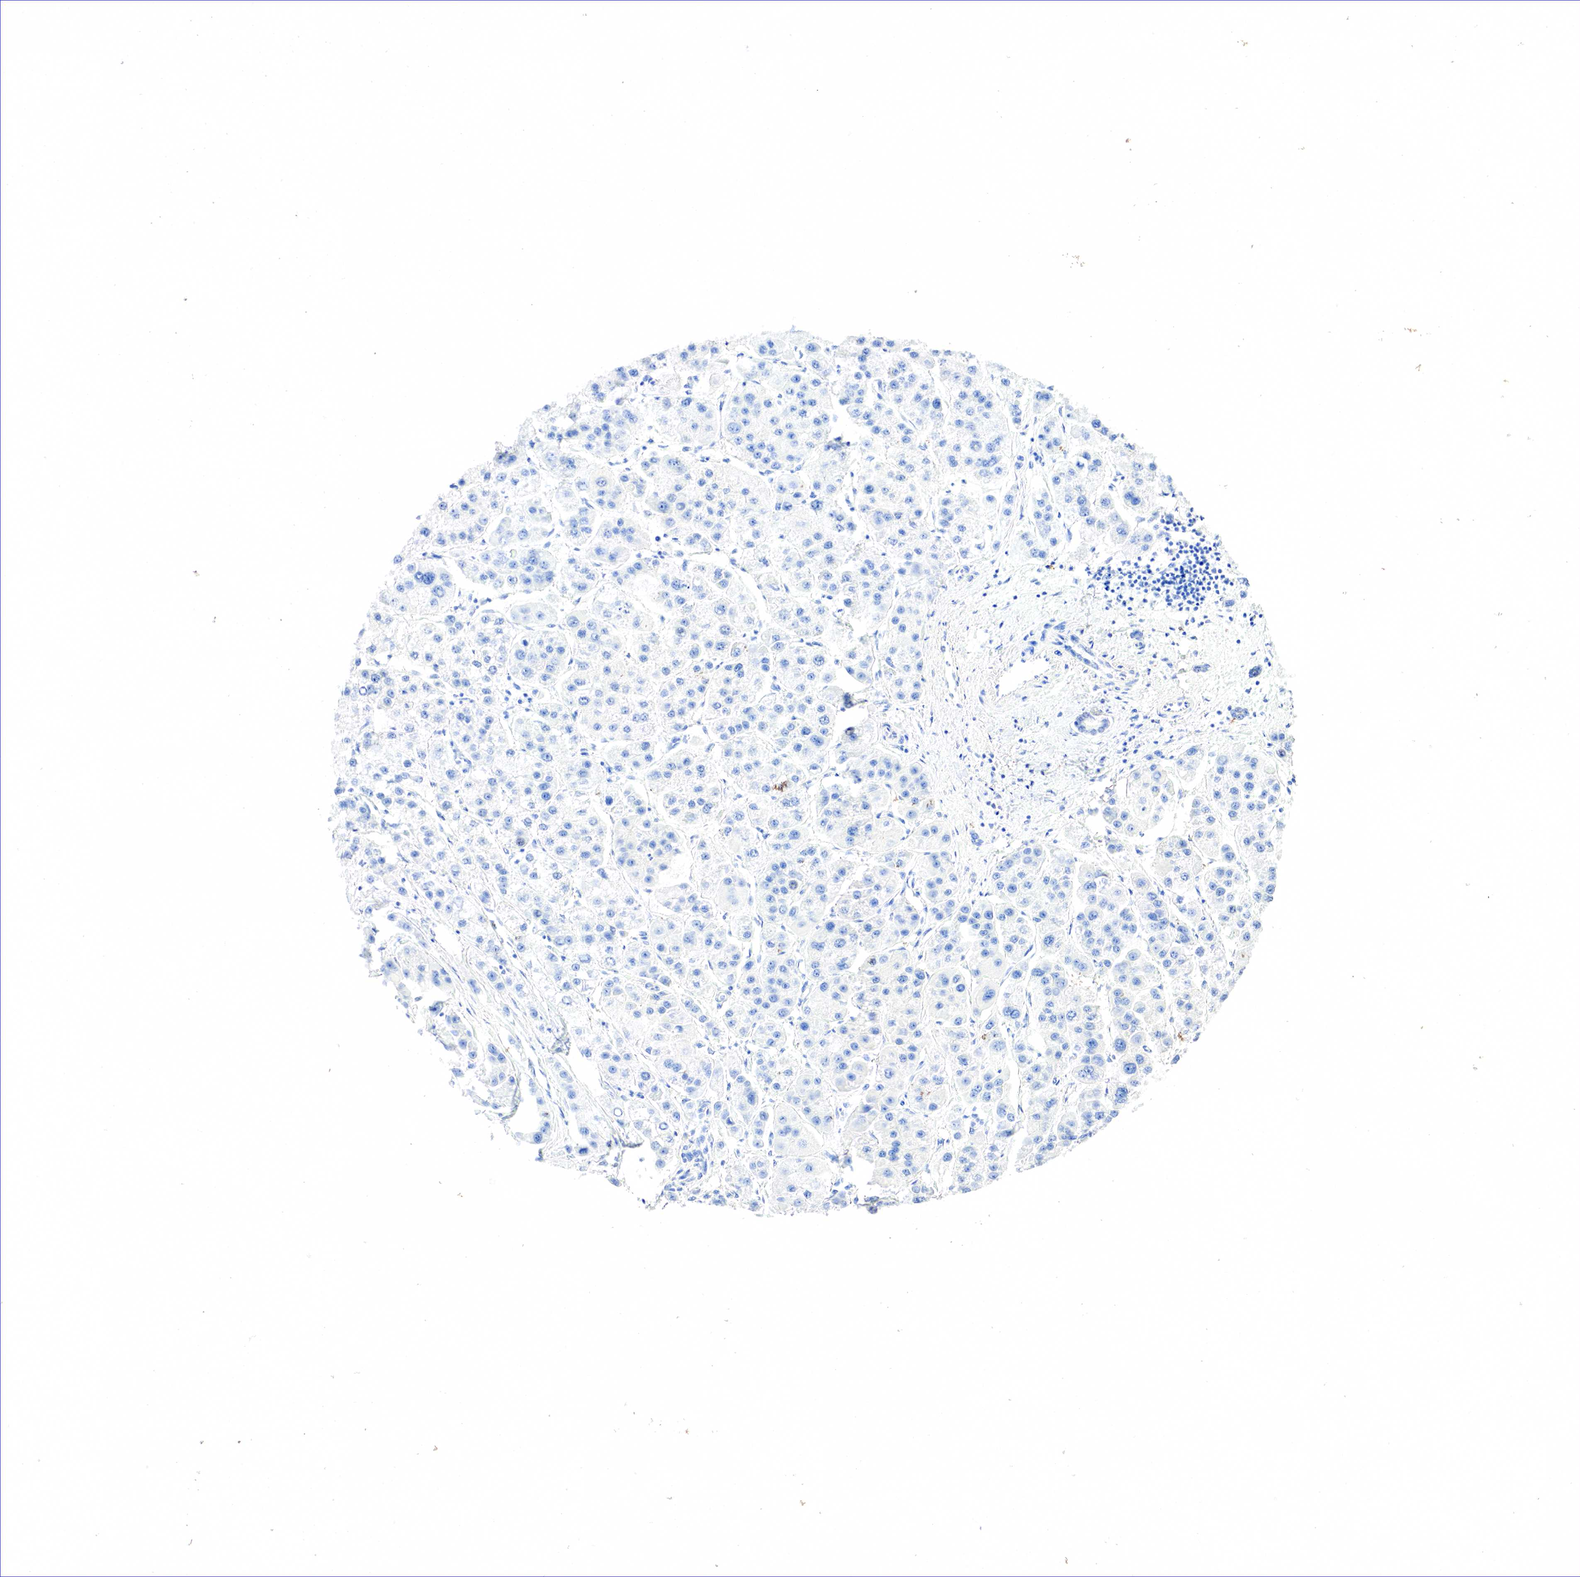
{"staining": {"intensity": "negative", "quantity": "none", "location": "none"}, "tissue": "liver cancer", "cell_type": "Tumor cells", "image_type": "cancer", "snomed": [{"axis": "morphology", "description": "Carcinoma, Hepatocellular, NOS"}, {"axis": "topography", "description": "Liver"}], "caption": "DAB immunohistochemical staining of liver cancer displays no significant staining in tumor cells.", "gene": "SST", "patient": {"sex": "female", "age": 85}}